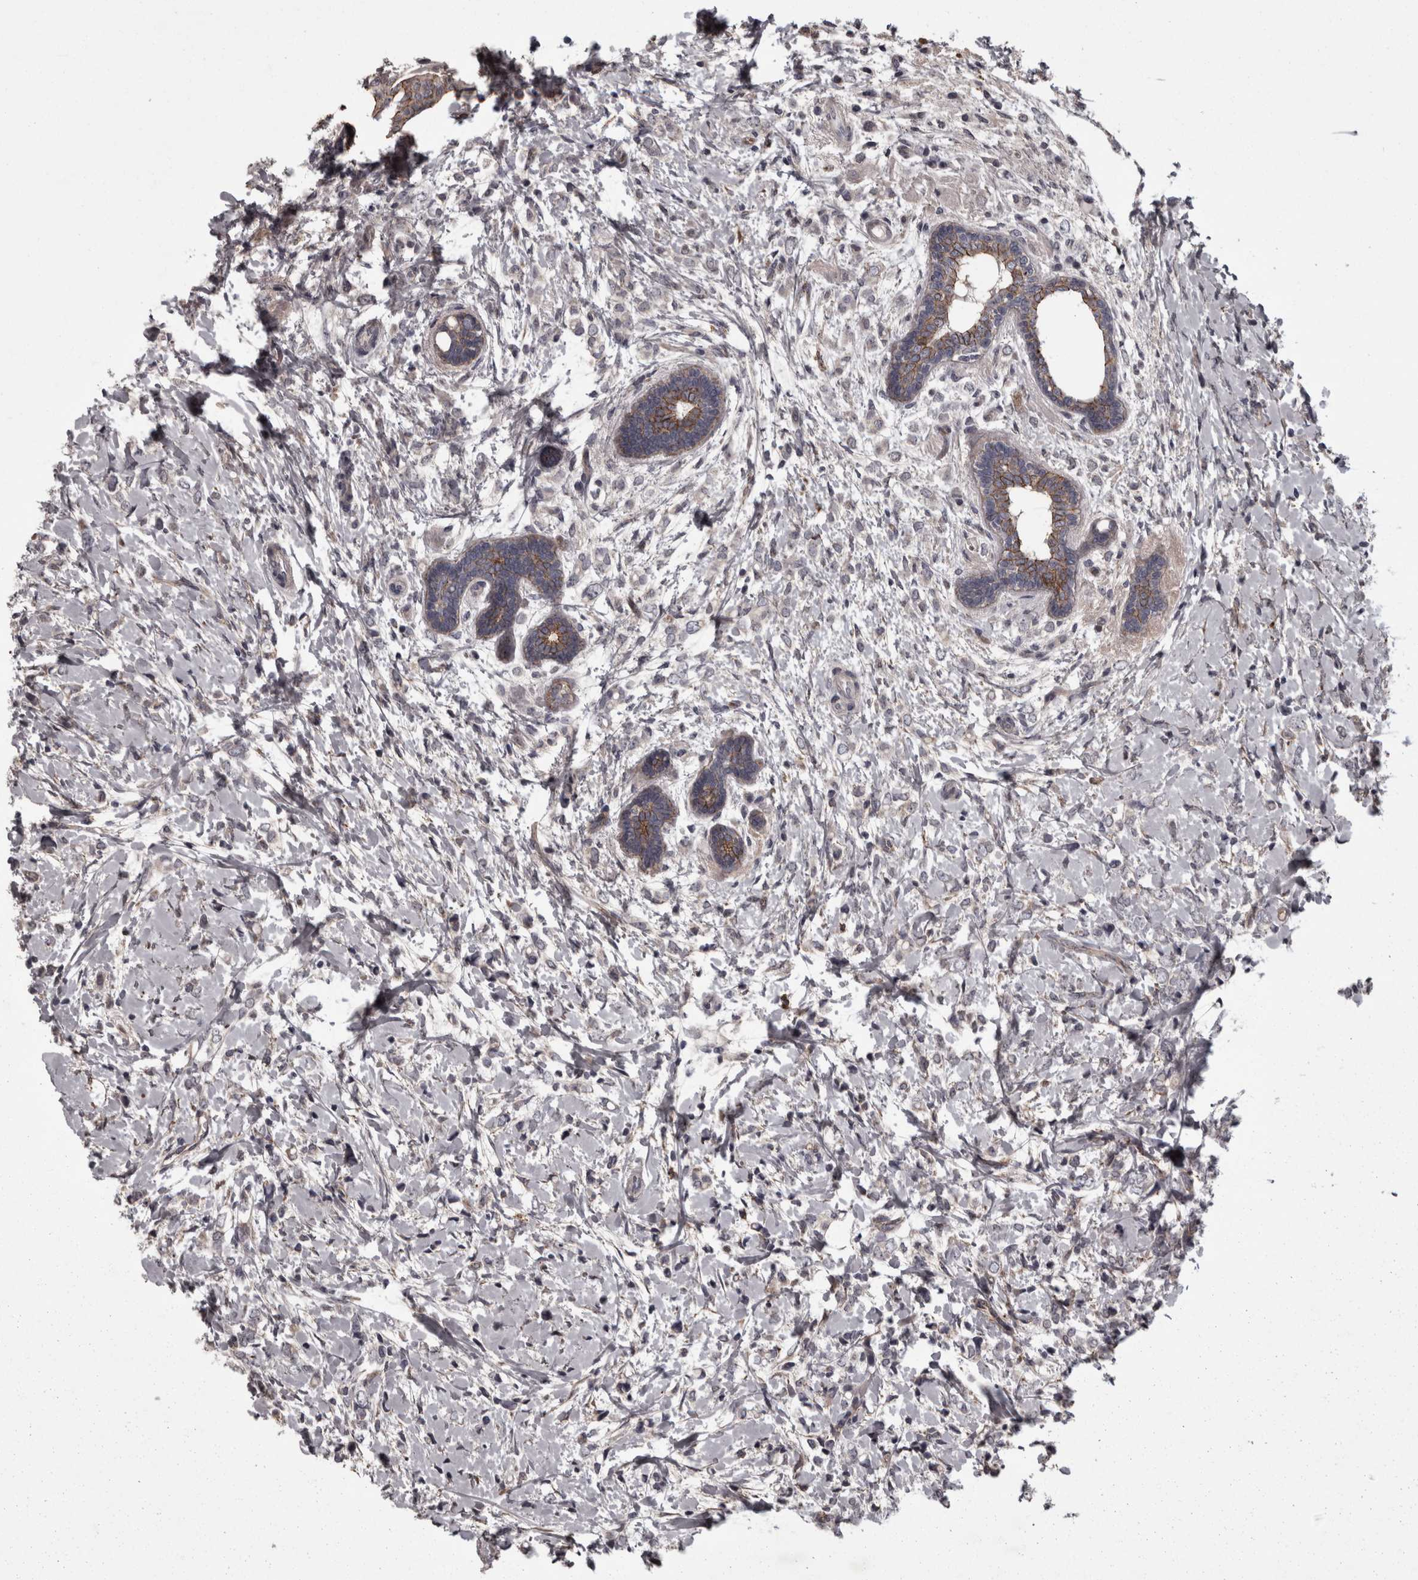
{"staining": {"intensity": "negative", "quantity": "none", "location": "none"}, "tissue": "breast cancer", "cell_type": "Tumor cells", "image_type": "cancer", "snomed": [{"axis": "morphology", "description": "Normal tissue, NOS"}, {"axis": "morphology", "description": "Lobular carcinoma"}, {"axis": "topography", "description": "Breast"}], "caption": "This is an IHC histopathology image of breast cancer. There is no staining in tumor cells.", "gene": "PCDH17", "patient": {"sex": "female", "age": 47}}